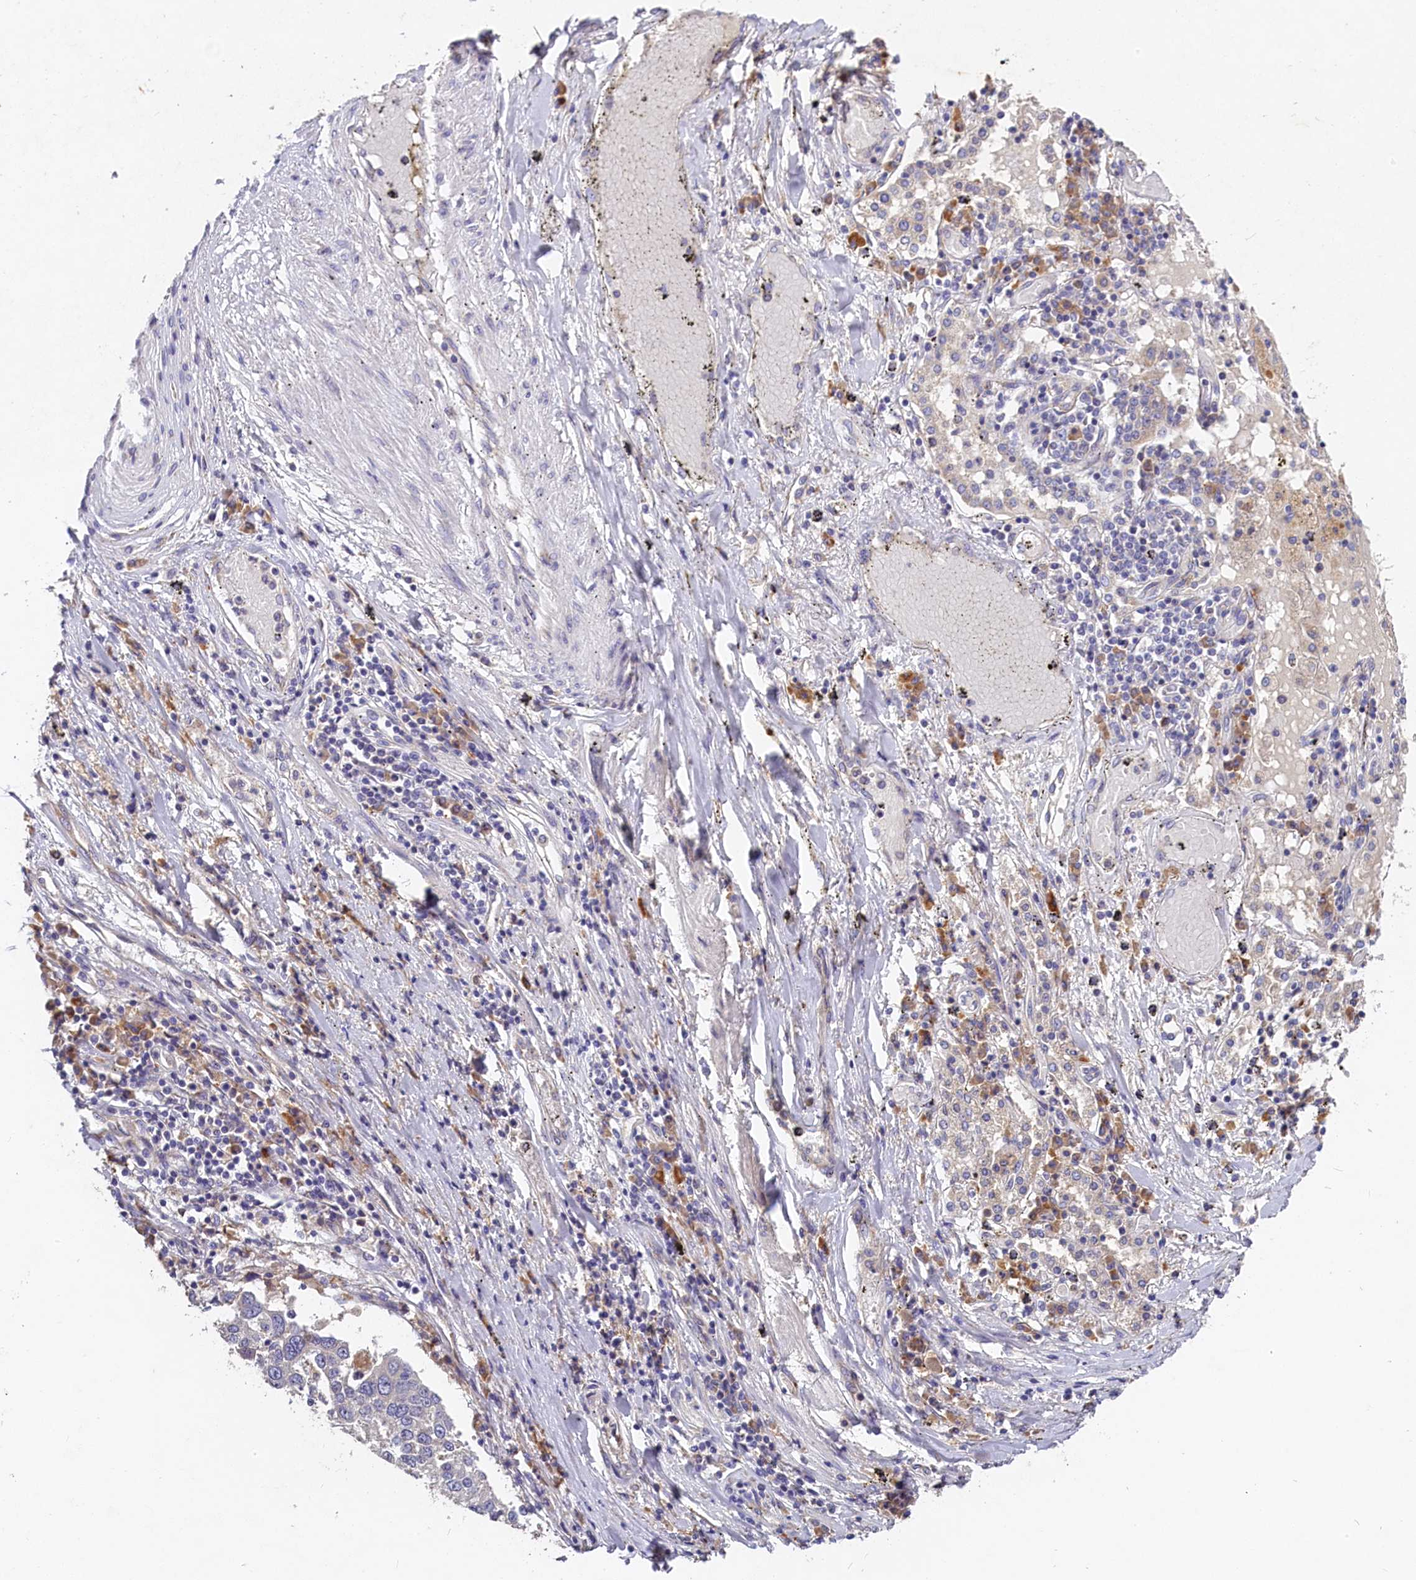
{"staining": {"intensity": "negative", "quantity": "none", "location": "none"}, "tissue": "lung cancer", "cell_type": "Tumor cells", "image_type": "cancer", "snomed": [{"axis": "morphology", "description": "Squamous cell carcinoma, NOS"}, {"axis": "topography", "description": "Lung"}], "caption": "Immunohistochemistry (IHC) image of human lung squamous cell carcinoma stained for a protein (brown), which displays no expression in tumor cells.", "gene": "ST7L", "patient": {"sex": "male", "age": 65}}